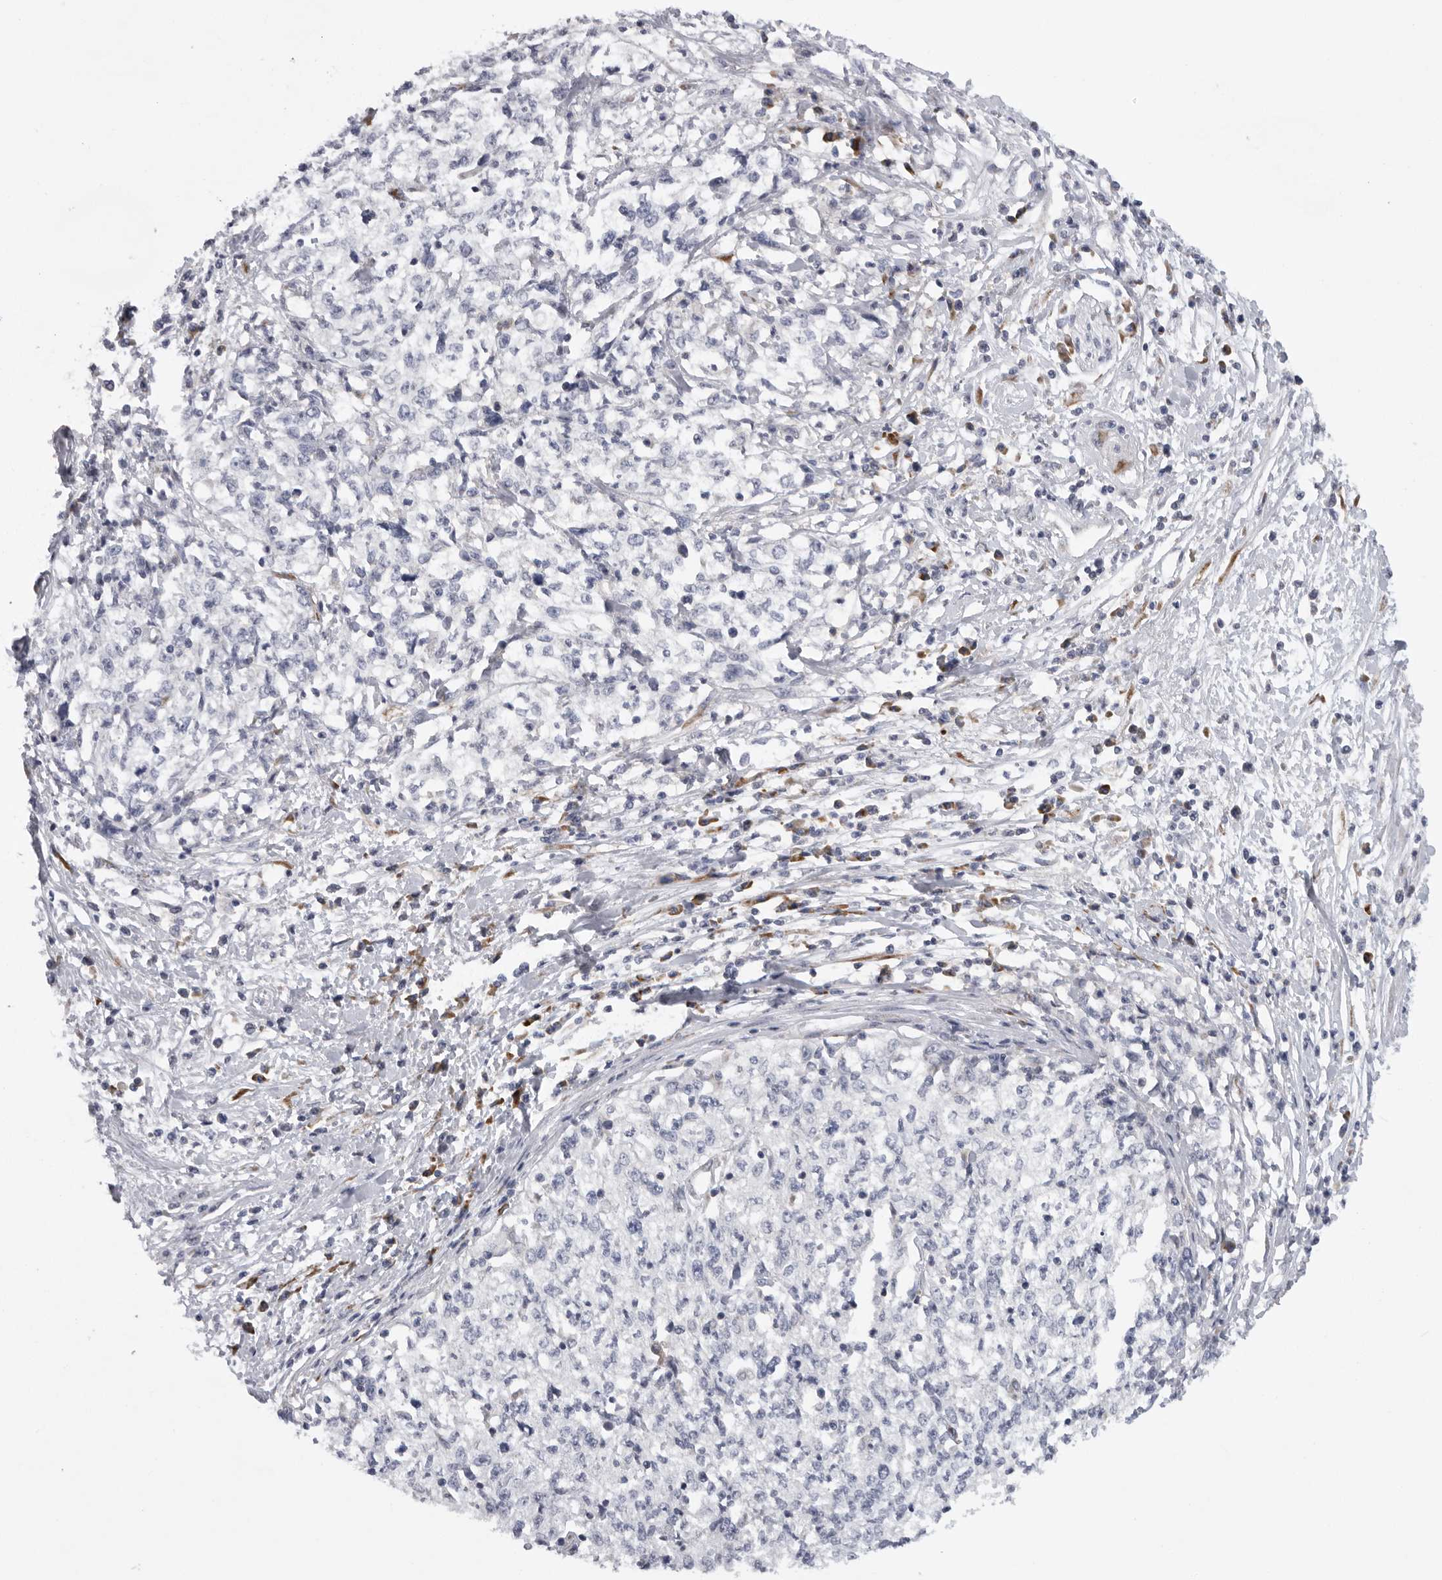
{"staining": {"intensity": "negative", "quantity": "none", "location": "none"}, "tissue": "cervical cancer", "cell_type": "Tumor cells", "image_type": "cancer", "snomed": [{"axis": "morphology", "description": "Squamous cell carcinoma, NOS"}, {"axis": "topography", "description": "Cervix"}], "caption": "Tumor cells show no significant protein expression in cervical cancer (squamous cell carcinoma).", "gene": "USP24", "patient": {"sex": "female", "age": 57}}